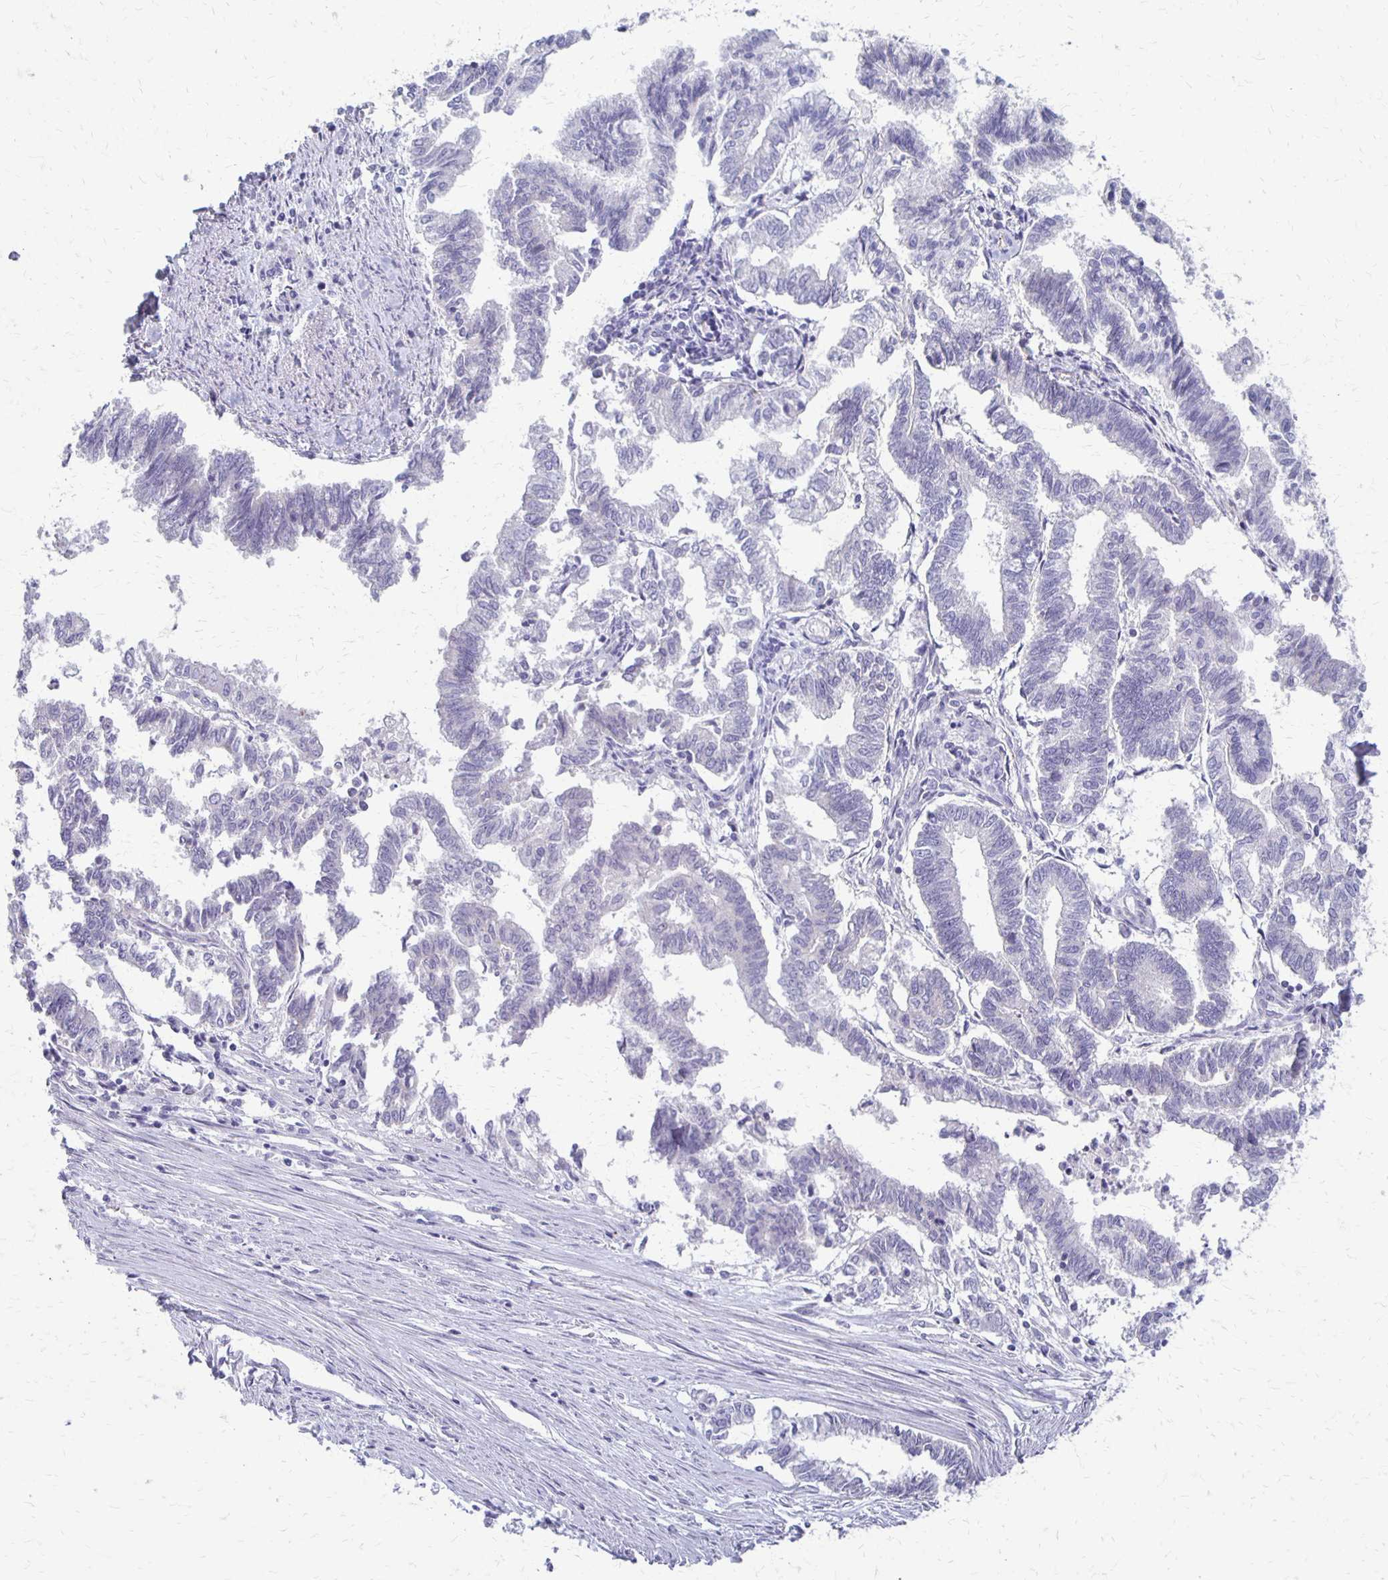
{"staining": {"intensity": "negative", "quantity": "none", "location": "none"}, "tissue": "endometrial cancer", "cell_type": "Tumor cells", "image_type": "cancer", "snomed": [{"axis": "morphology", "description": "Adenocarcinoma, NOS"}, {"axis": "topography", "description": "Endometrium"}], "caption": "This is an IHC histopathology image of endometrial cancer (adenocarcinoma). There is no positivity in tumor cells.", "gene": "RHOC", "patient": {"sex": "female", "age": 79}}